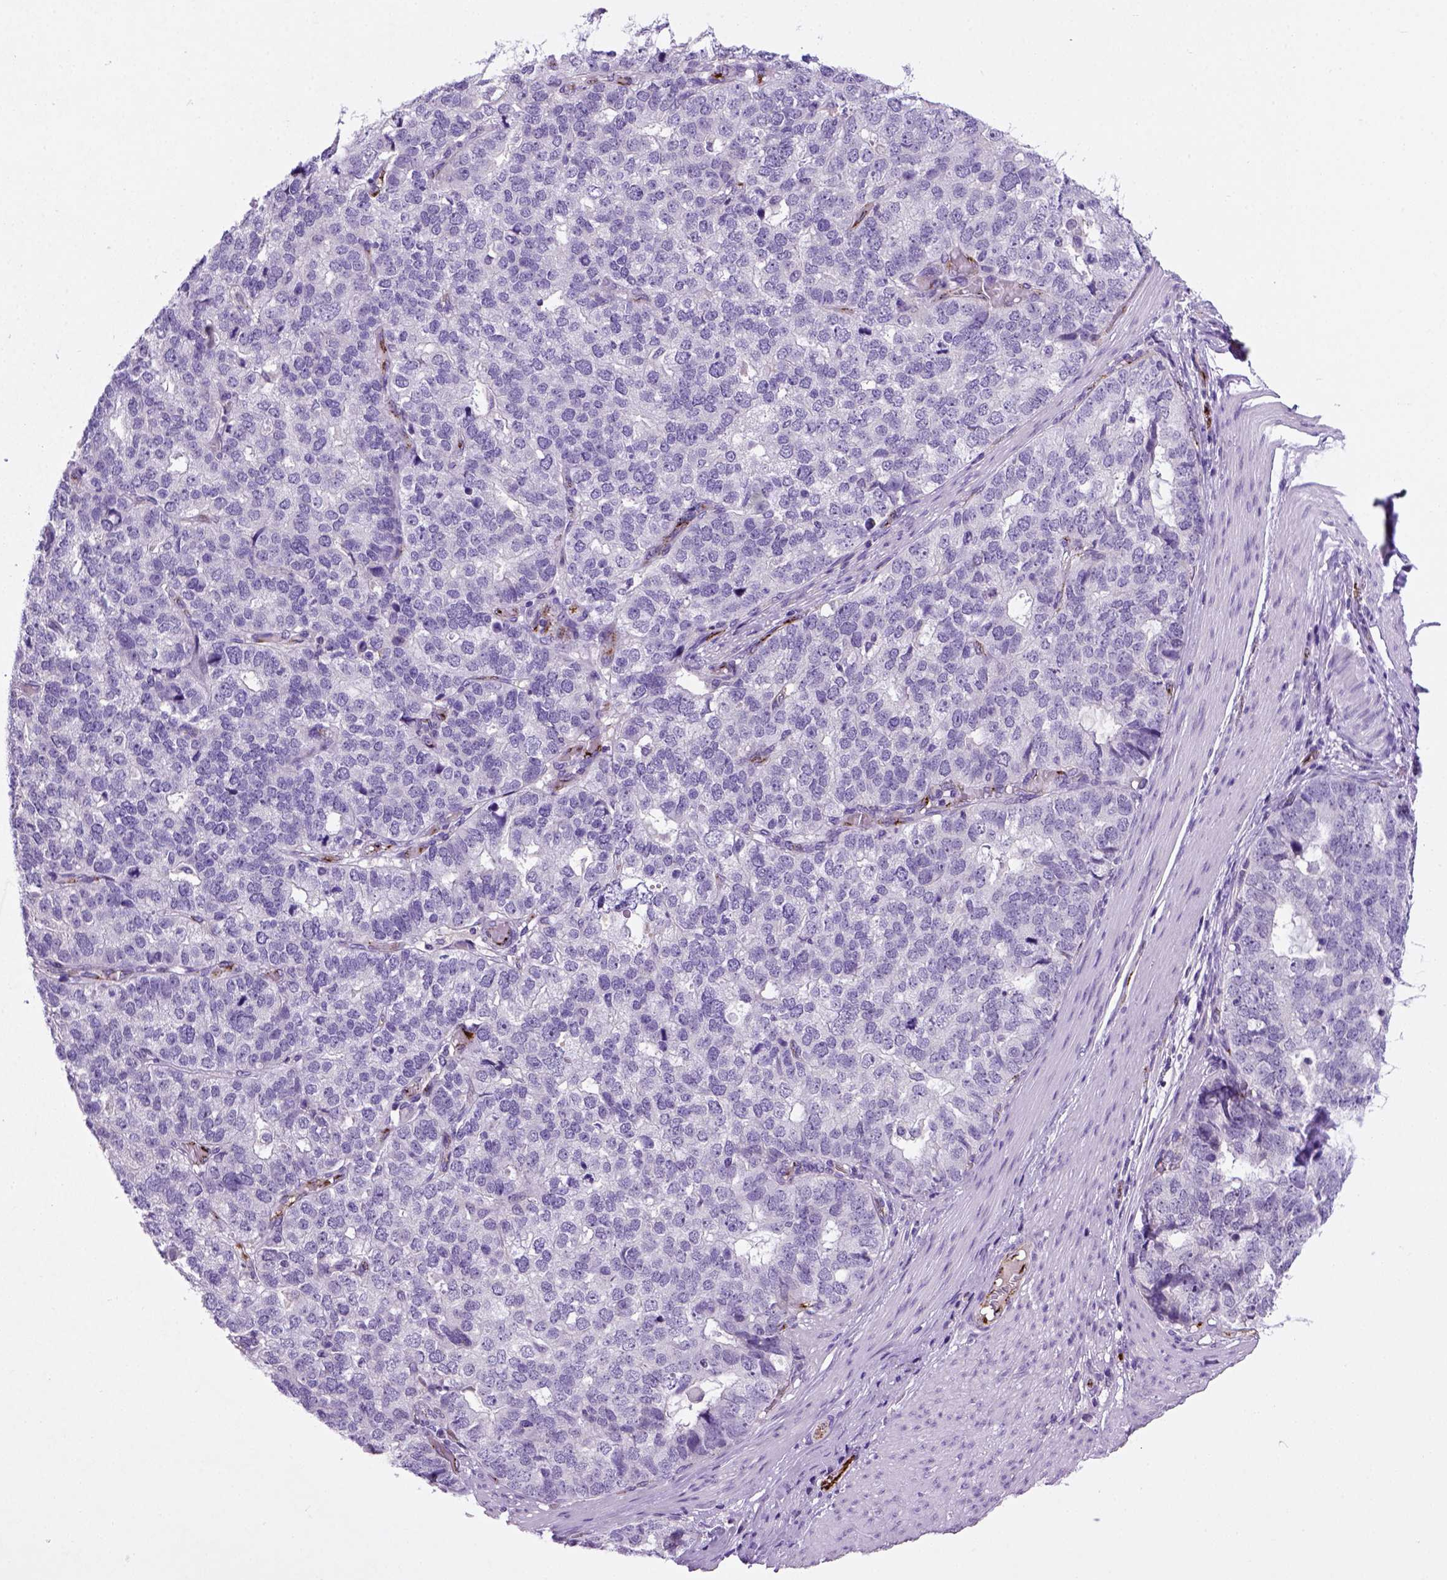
{"staining": {"intensity": "negative", "quantity": "none", "location": "none"}, "tissue": "stomach cancer", "cell_type": "Tumor cells", "image_type": "cancer", "snomed": [{"axis": "morphology", "description": "Adenocarcinoma, NOS"}, {"axis": "topography", "description": "Stomach"}], "caption": "There is no significant expression in tumor cells of stomach cancer. (DAB (3,3'-diaminobenzidine) IHC, high magnification).", "gene": "VWF", "patient": {"sex": "male", "age": 69}}